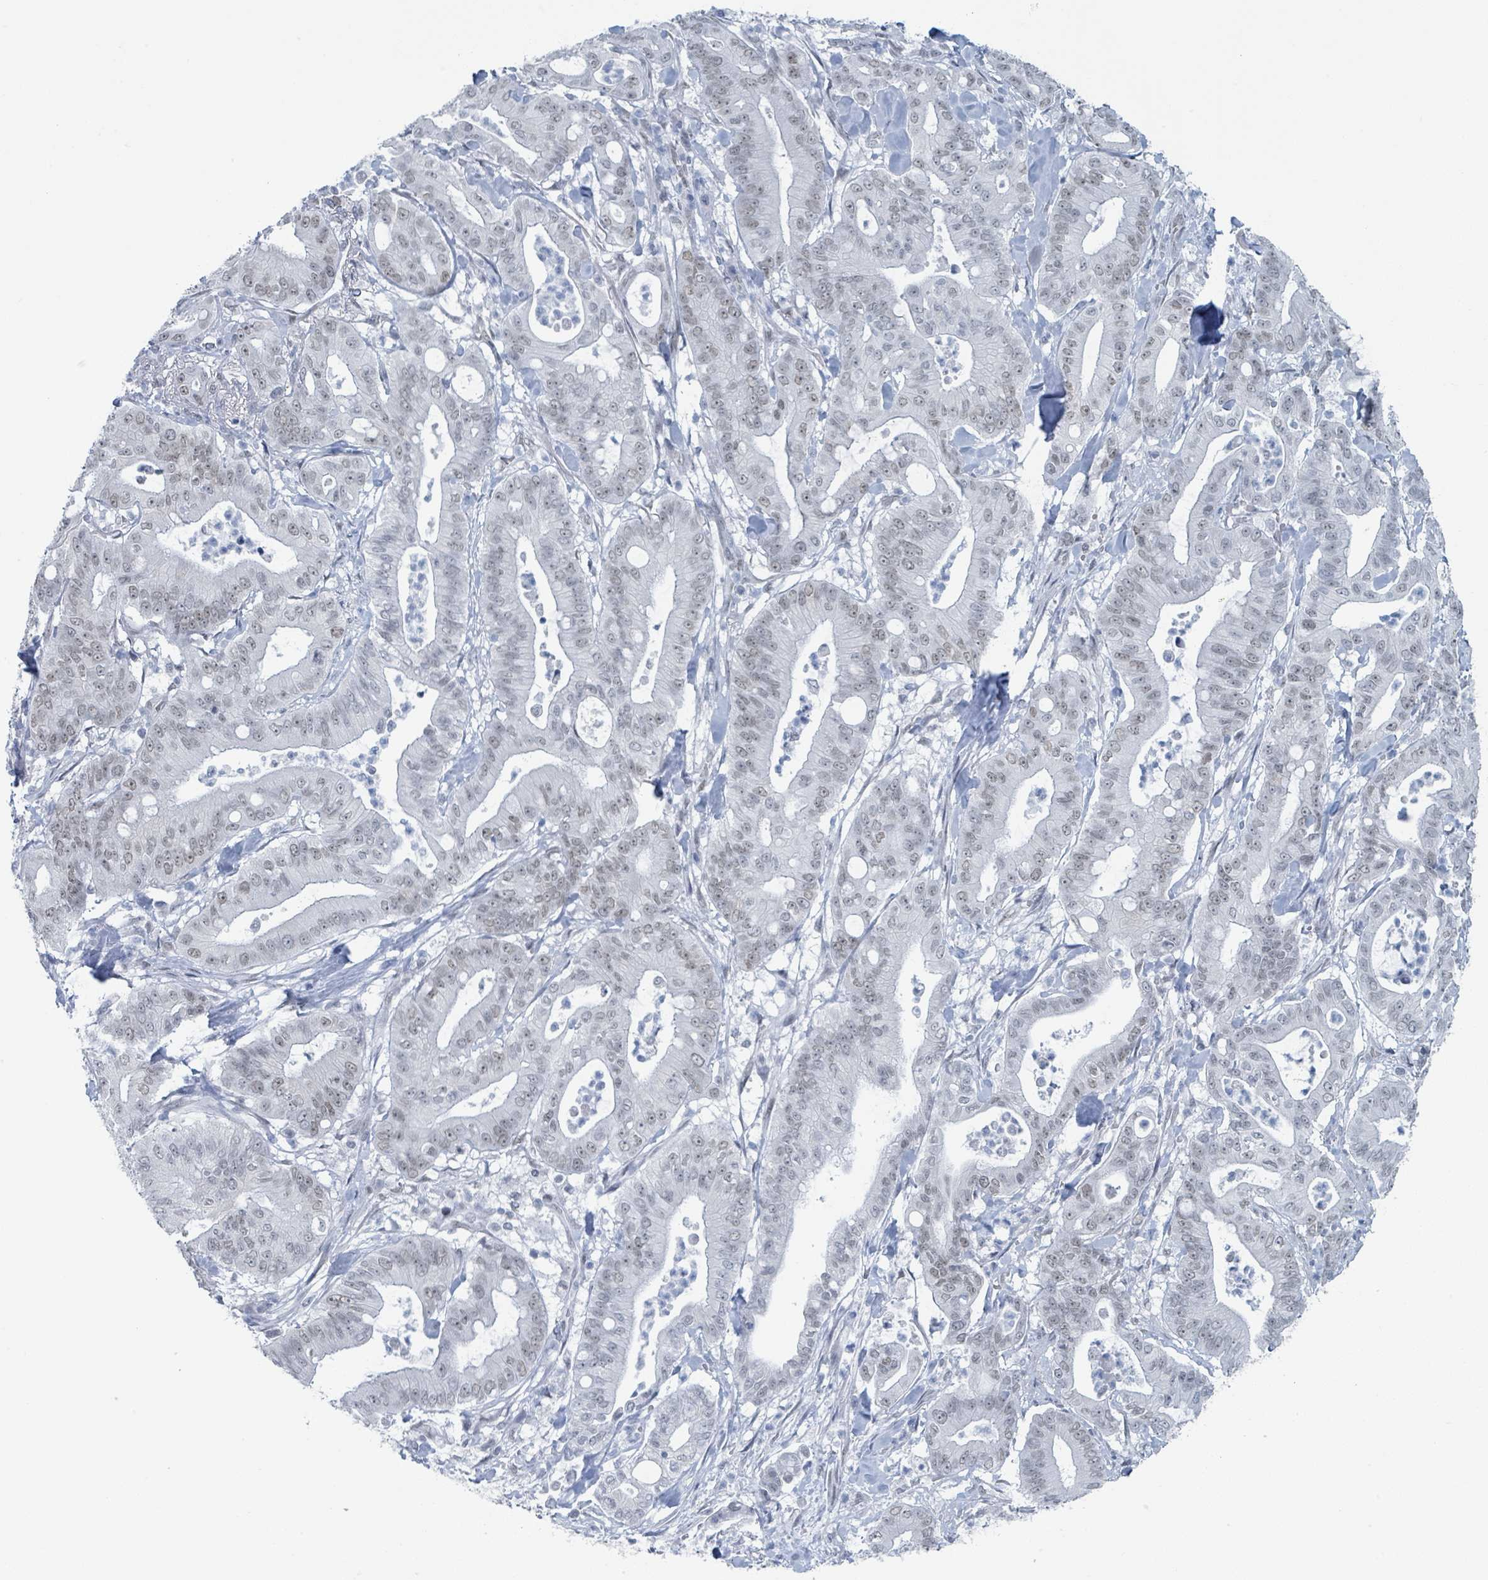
{"staining": {"intensity": "weak", "quantity": ">75%", "location": "nuclear"}, "tissue": "pancreatic cancer", "cell_type": "Tumor cells", "image_type": "cancer", "snomed": [{"axis": "morphology", "description": "Adenocarcinoma, NOS"}, {"axis": "topography", "description": "Pancreas"}], "caption": "Immunohistochemical staining of human adenocarcinoma (pancreatic) shows low levels of weak nuclear protein staining in approximately >75% of tumor cells.", "gene": "EHMT2", "patient": {"sex": "male", "age": 71}}